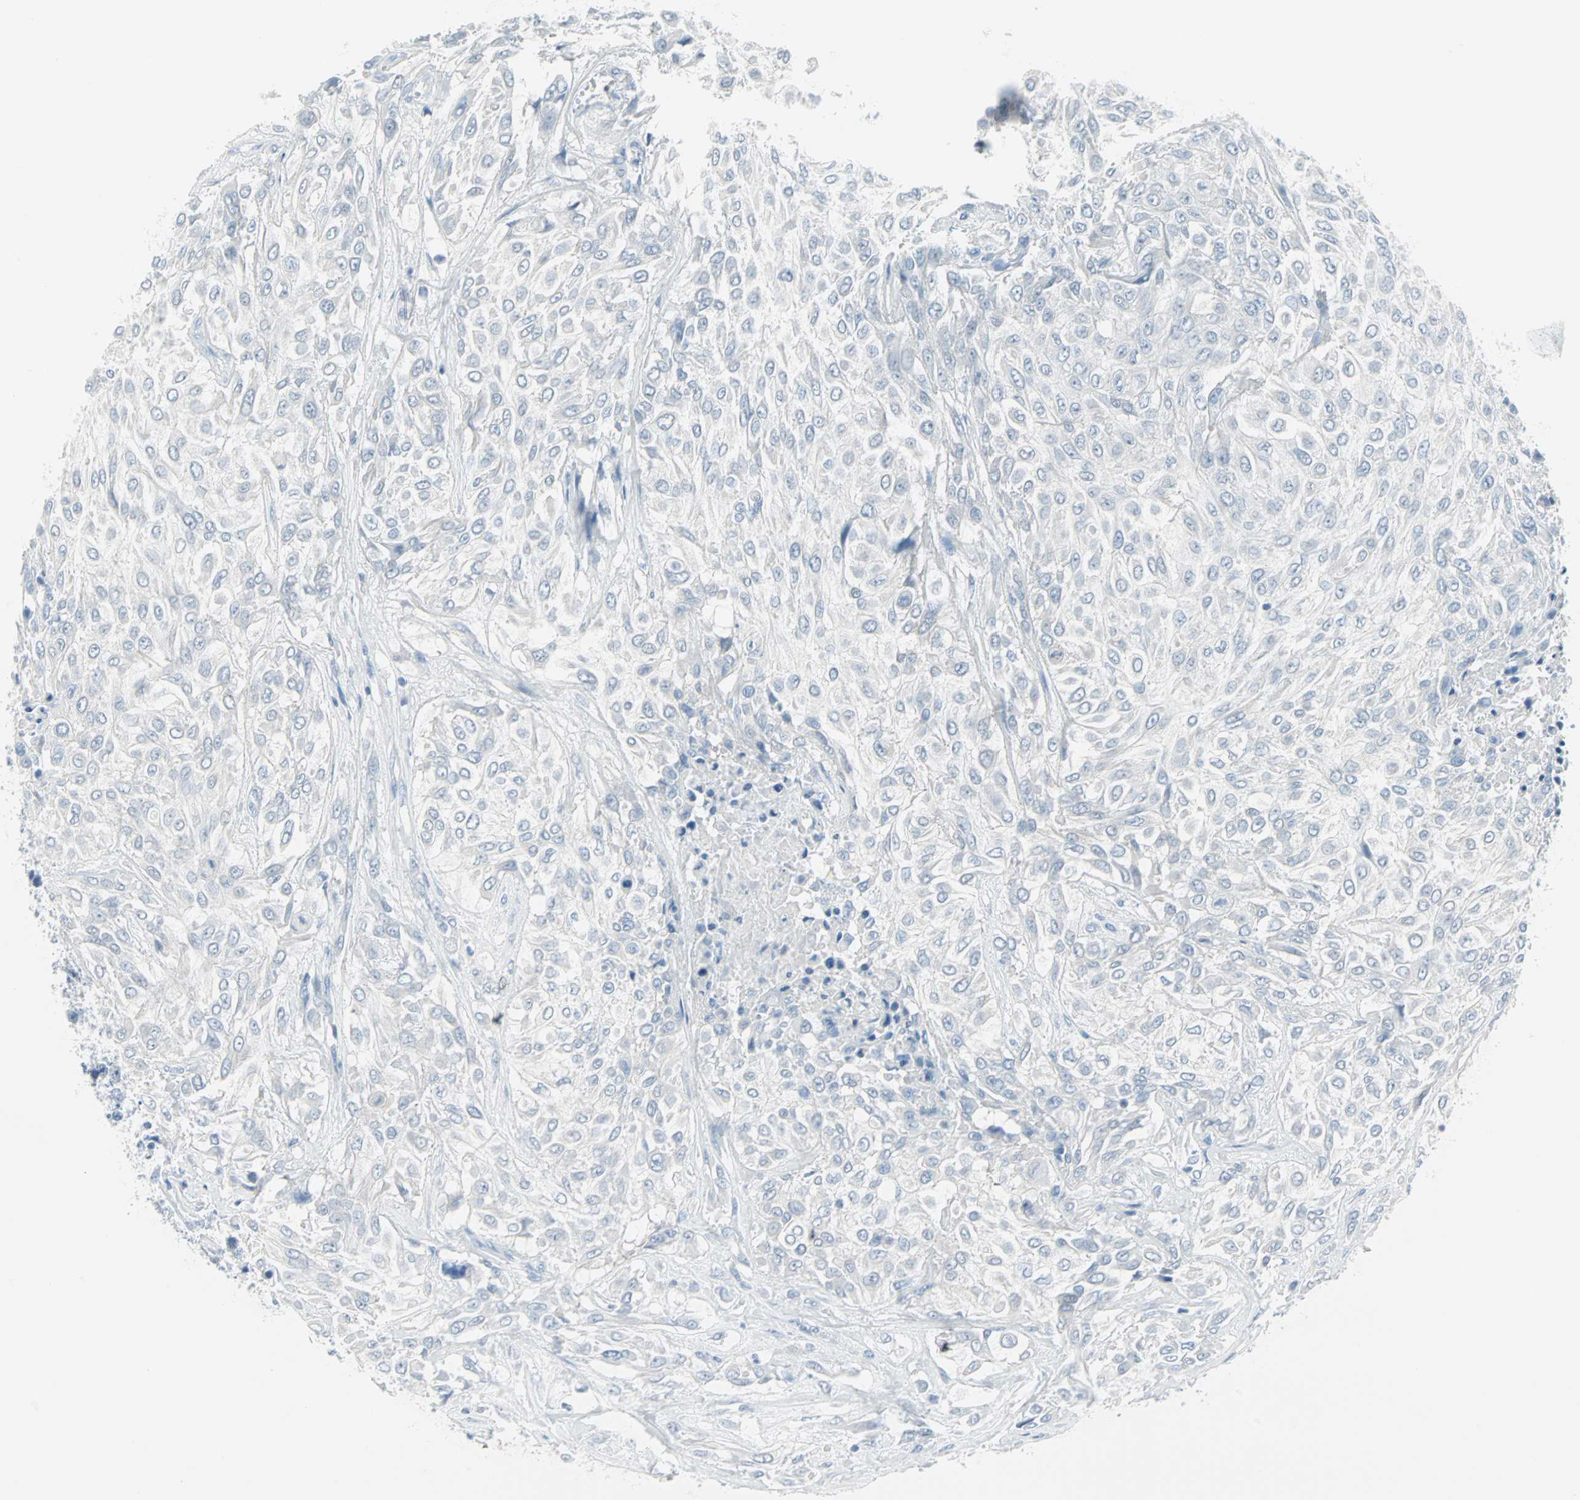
{"staining": {"intensity": "negative", "quantity": "none", "location": "none"}, "tissue": "urothelial cancer", "cell_type": "Tumor cells", "image_type": "cancer", "snomed": [{"axis": "morphology", "description": "Urothelial carcinoma, High grade"}, {"axis": "topography", "description": "Urinary bladder"}], "caption": "This is a image of immunohistochemistry (IHC) staining of urothelial cancer, which shows no staining in tumor cells.", "gene": "STX1A", "patient": {"sex": "male", "age": 57}}